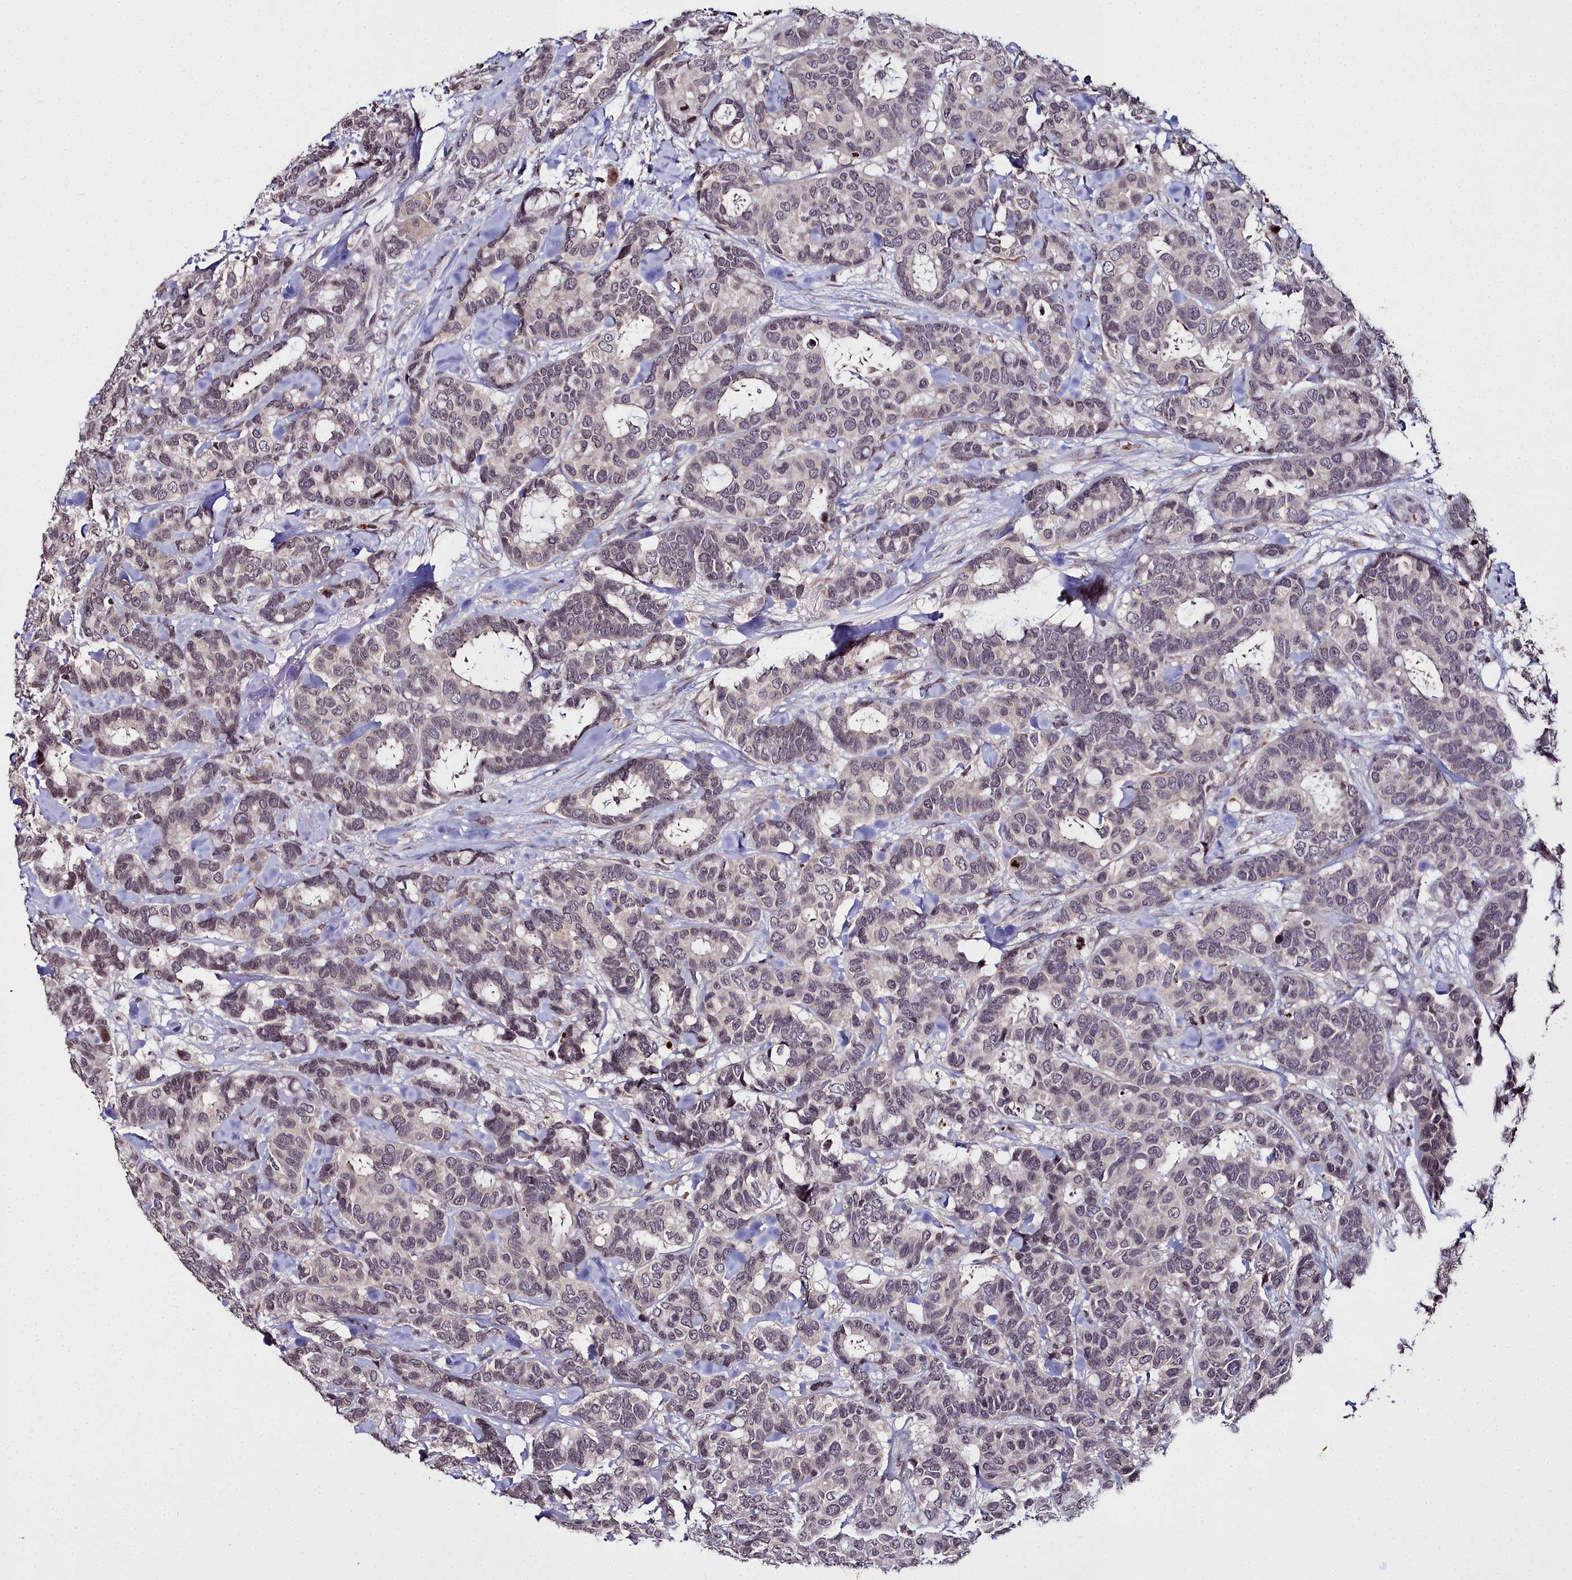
{"staining": {"intensity": "negative", "quantity": "none", "location": "none"}, "tissue": "breast cancer", "cell_type": "Tumor cells", "image_type": "cancer", "snomed": [{"axis": "morphology", "description": "Normal tissue, NOS"}, {"axis": "morphology", "description": "Duct carcinoma"}, {"axis": "topography", "description": "Breast"}], "caption": "Immunohistochemical staining of human breast cancer displays no significant positivity in tumor cells.", "gene": "FZD4", "patient": {"sex": "female", "age": 87}}